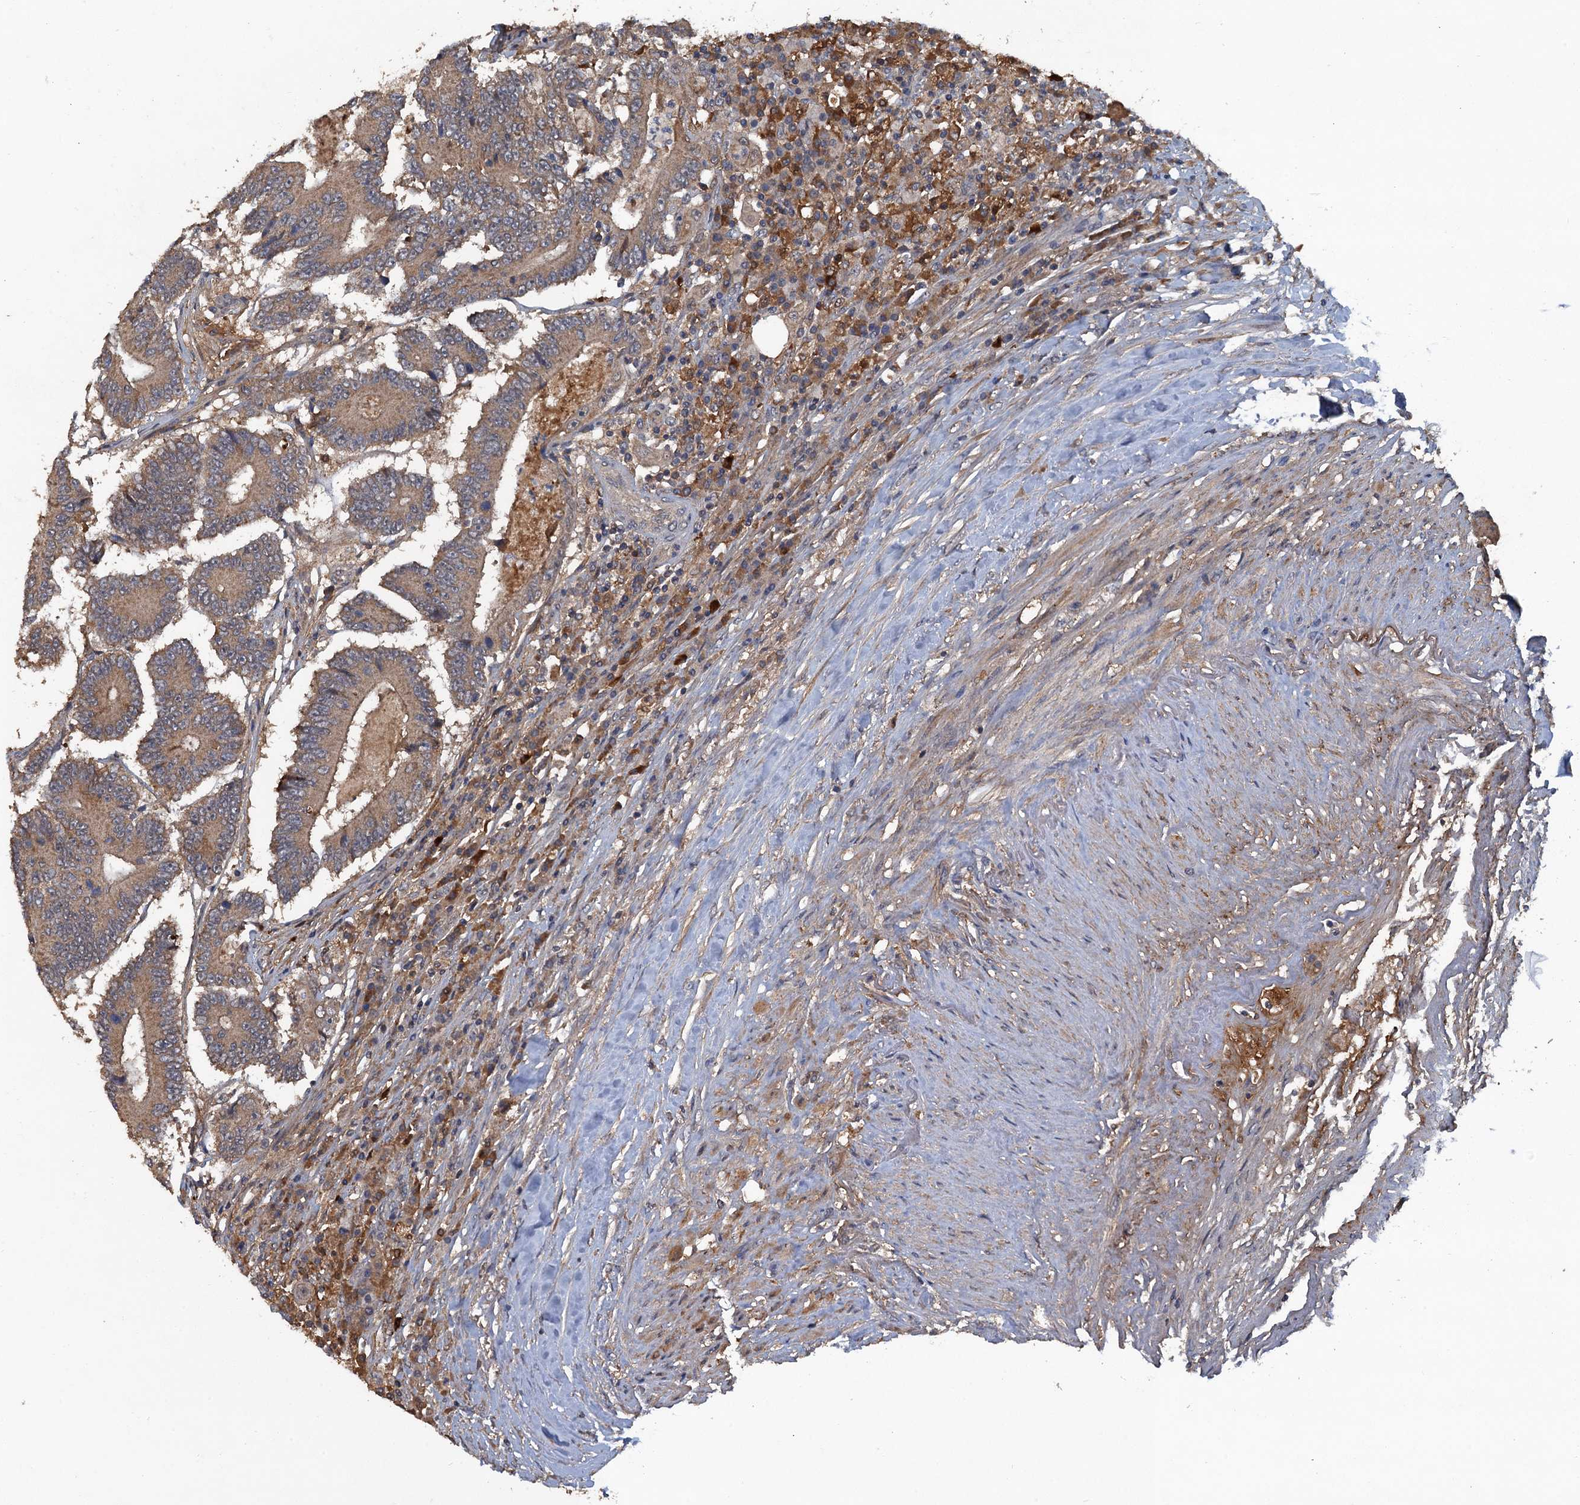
{"staining": {"intensity": "weak", "quantity": ">75%", "location": "cytoplasmic/membranous"}, "tissue": "colorectal cancer", "cell_type": "Tumor cells", "image_type": "cancer", "snomed": [{"axis": "morphology", "description": "Adenocarcinoma, NOS"}, {"axis": "topography", "description": "Colon"}], "caption": "Human colorectal cancer stained with a protein marker demonstrates weak staining in tumor cells.", "gene": "HAPLN3", "patient": {"sex": "male", "age": 83}}